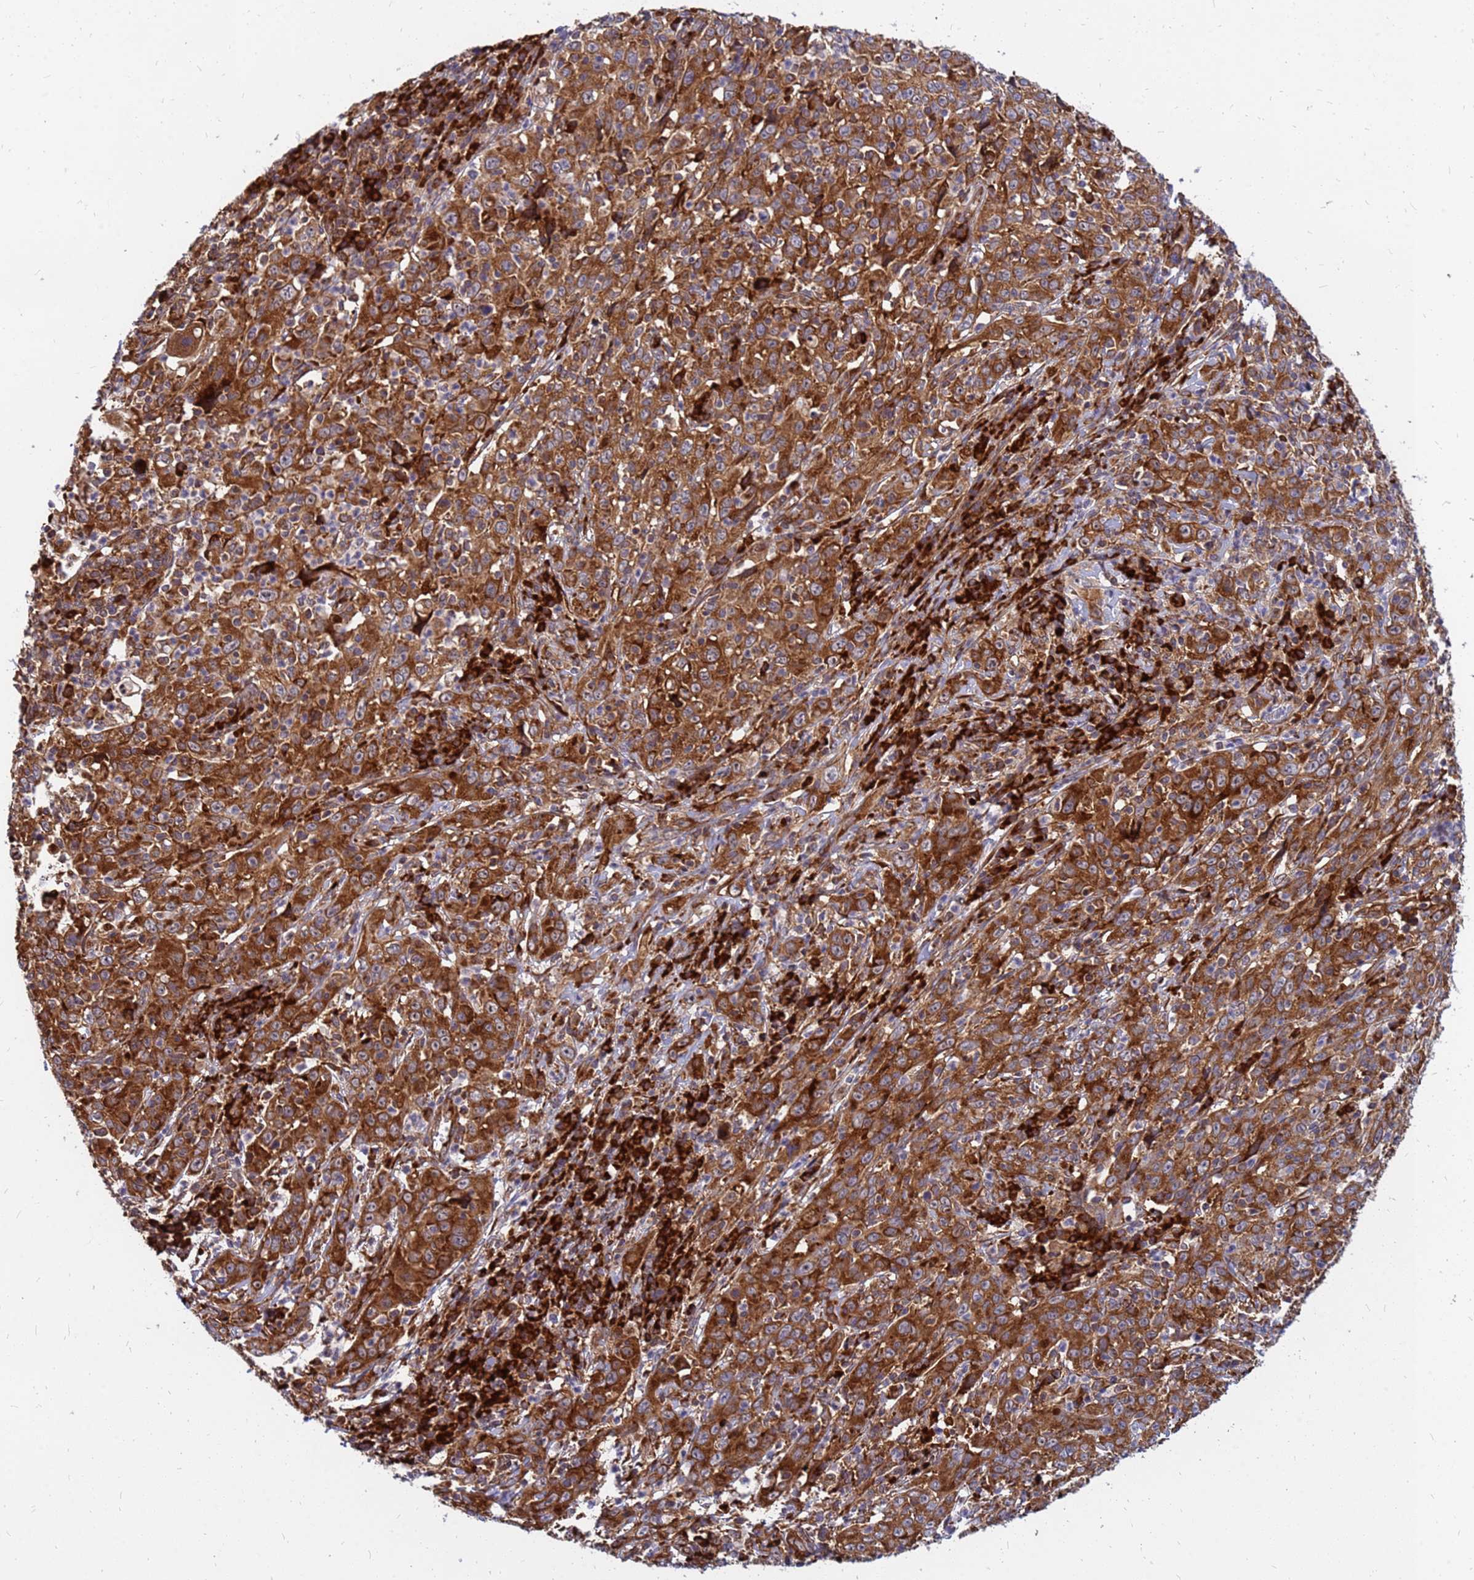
{"staining": {"intensity": "moderate", "quantity": ">75%", "location": "cytoplasmic/membranous"}, "tissue": "cervical cancer", "cell_type": "Tumor cells", "image_type": "cancer", "snomed": [{"axis": "morphology", "description": "Squamous cell carcinoma, NOS"}, {"axis": "topography", "description": "Cervix"}], "caption": "Human cervical cancer stained for a protein (brown) reveals moderate cytoplasmic/membranous positive staining in about >75% of tumor cells.", "gene": "RPL8", "patient": {"sex": "female", "age": 46}}